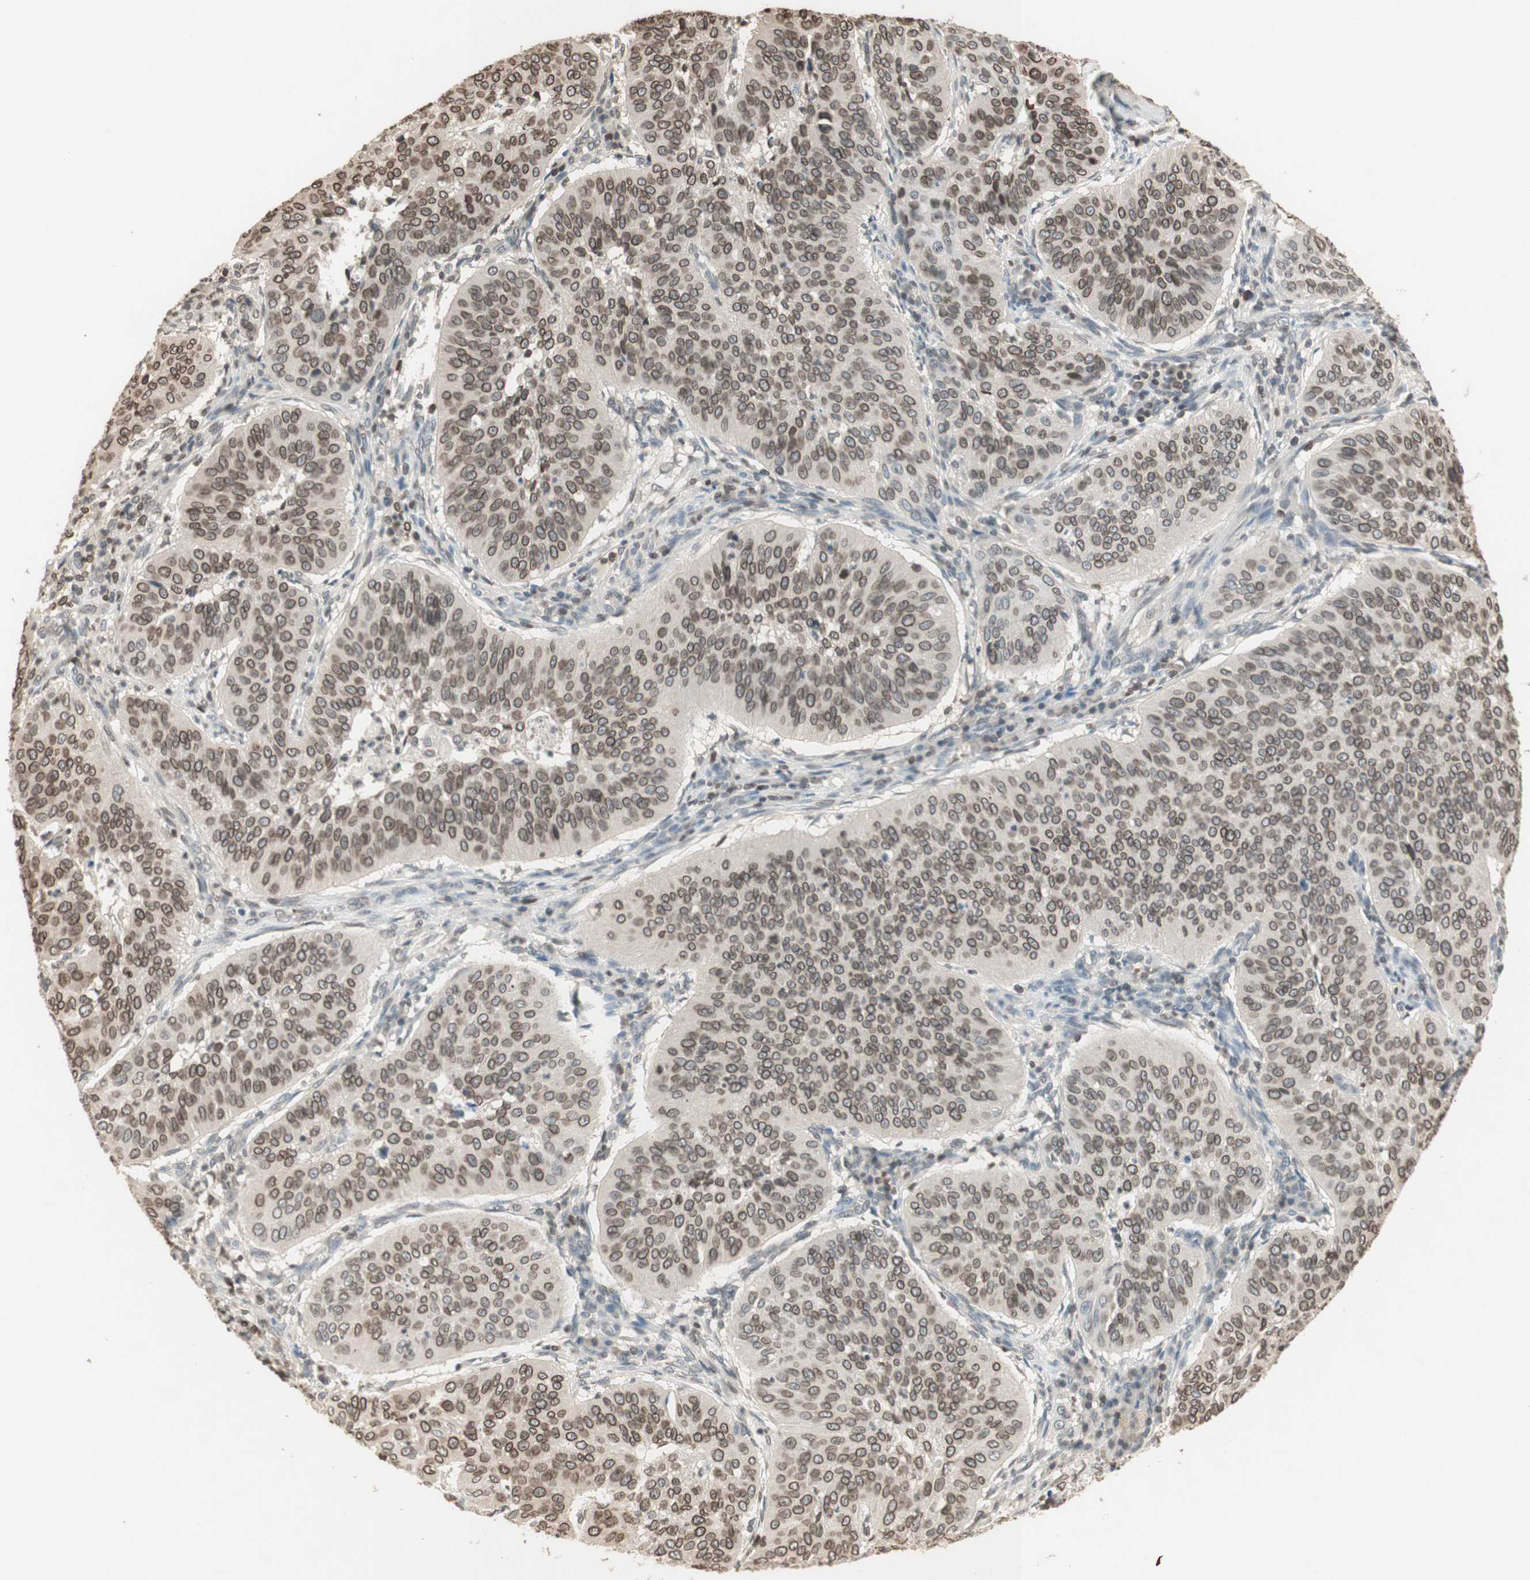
{"staining": {"intensity": "moderate", "quantity": ">75%", "location": "cytoplasmic/membranous,nuclear"}, "tissue": "cervical cancer", "cell_type": "Tumor cells", "image_type": "cancer", "snomed": [{"axis": "morphology", "description": "Normal tissue, NOS"}, {"axis": "morphology", "description": "Squamous cell carcinoma, NOS"}, {"axis": "topography", "description": "Cervix"}], "caption": "Cervical cancer (squamous cell carcinoma) tissue shows moderate cytoplasmic/membranous and nuclear positivity in about >75% of tumor cells", "gene": "TMPO", "patient": {"sex": "female", "age": 39}}